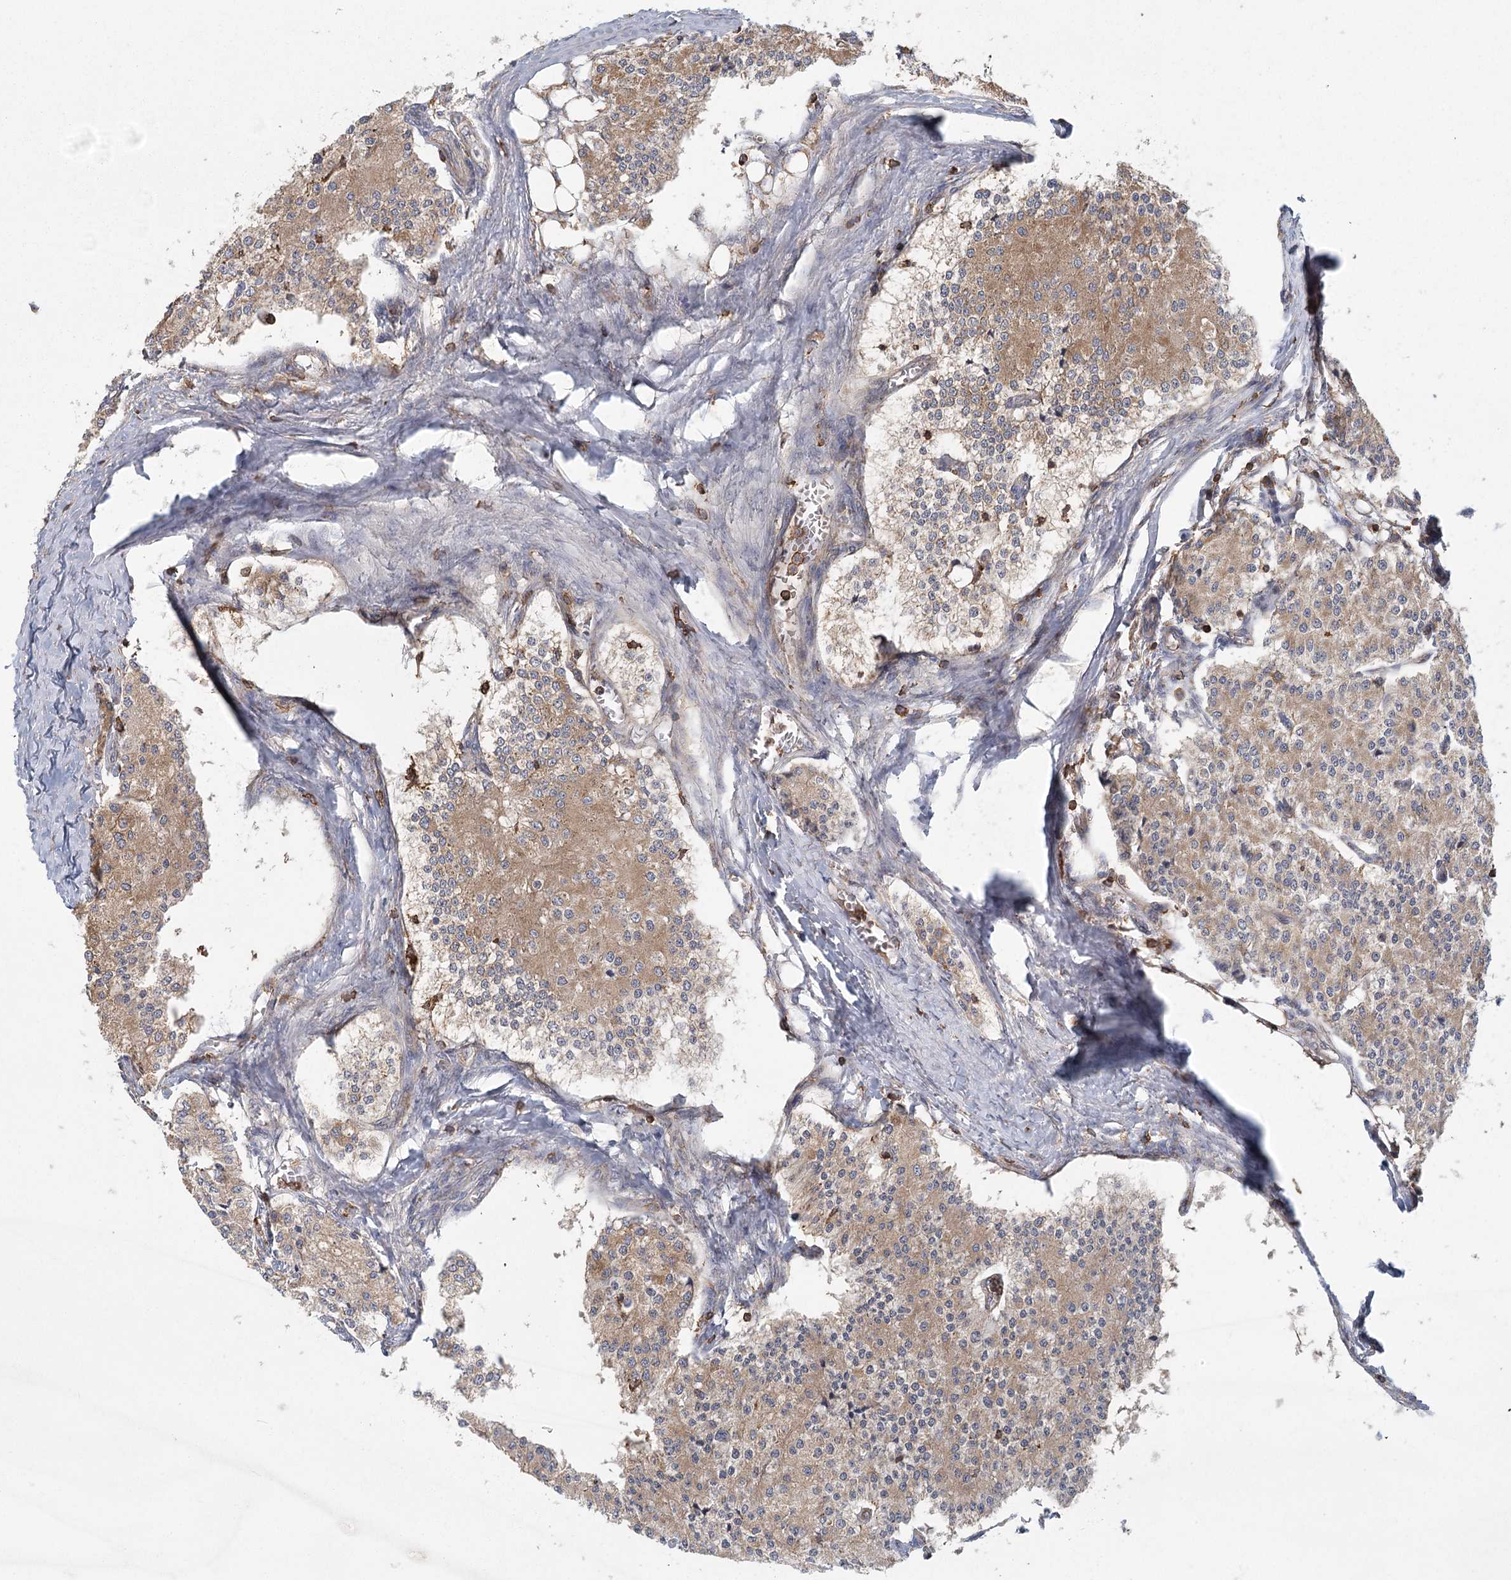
{"staining": {"intensity": "moderate", "quantity": ">75%", "location": "cytoplasmic/membranous"}, "tissue": "carcinoid", "cell_type": "Tumor cells", "image_type": "cancer", "snomed": [{"axis": "morphology", "description": "Carcinoid, malignant, NOS"}, {"axis": "topography", "description": "Colon"}], "caption": "Approximately >75% of tumor cells in malignant carcinoid show moderate cytoplasmic/membranous protein positivity as visualized by brown immunohistochemical staining.", "gene": "PLEKHA7", "patient": {"sex": "female", "age": 52}}